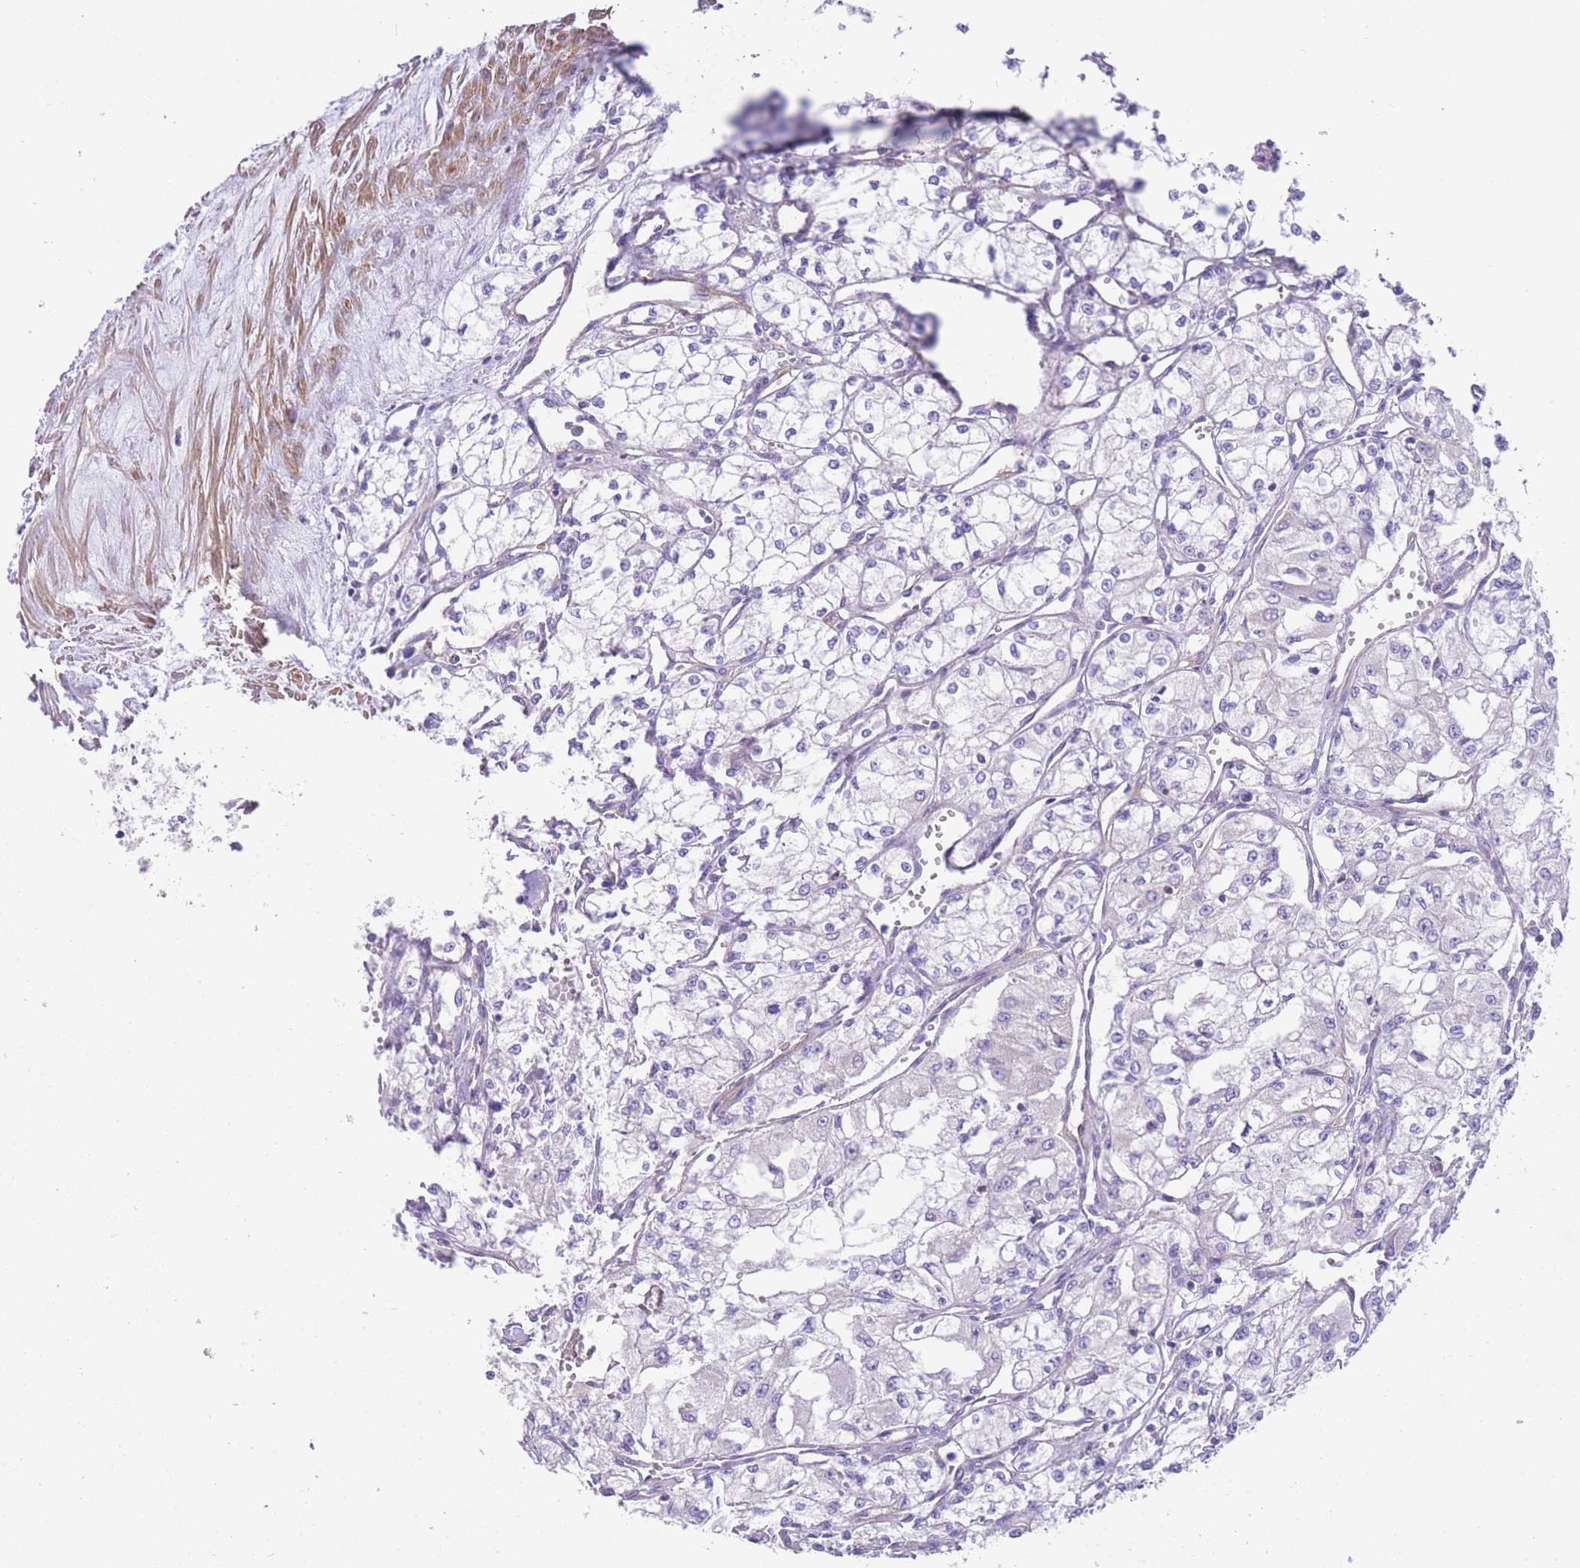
{"staining": {"intensity": "negative", "quantity": "none", "location": "none"}, "tissue": "renal cancer", "cell_type": "Tumor cells", "image_type": "cancer", "snomed": [{"axis": "morphology", "description": "Adenocarcinoma, NOS"}, {"axis": "topography", "description": "Kidney"}], "caption": "Tumor cells are negative for protein expression in human renal adenocarcinoma.", "gene": "LDB3", "patient": {"sex": "male", "age": 59}}